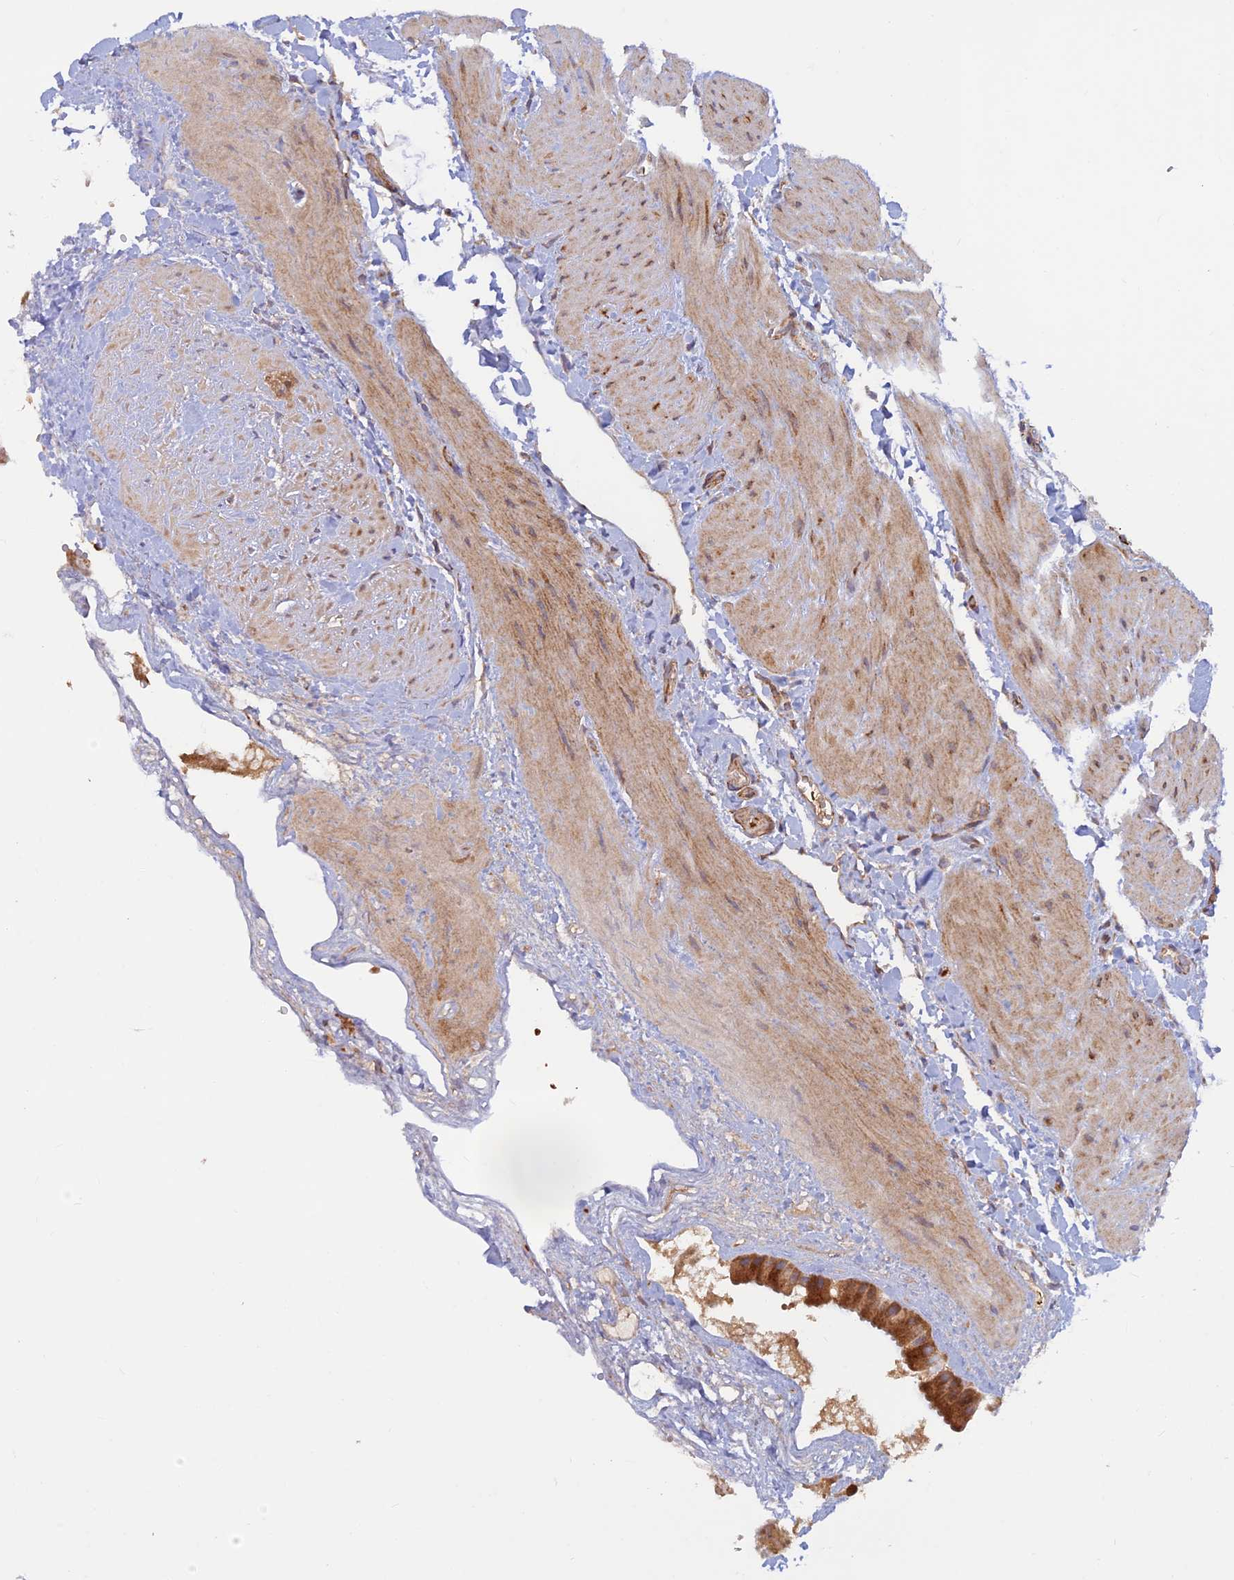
{"staining": {"intensity": "moderate", "quantity": ">75%", "location": "cytoplasmic/membranous"}, "tissue": "gallbladder", "cell_type": "Glandular cells", "image_type": "normal", "snomed": [{"axis": "morphology", "description": "Normal tissue, NOS"}, {"axis": "topography", "description": "Gallbladder"}], "caption": "Moderate cytoplasmic/membranous expression for a protein is appreciated in about >75% of glandular cells of normal gallbladder using immunohistochemistry.", "gene": "GMCL1", "patient": {"sex": "male", "age": 55}}